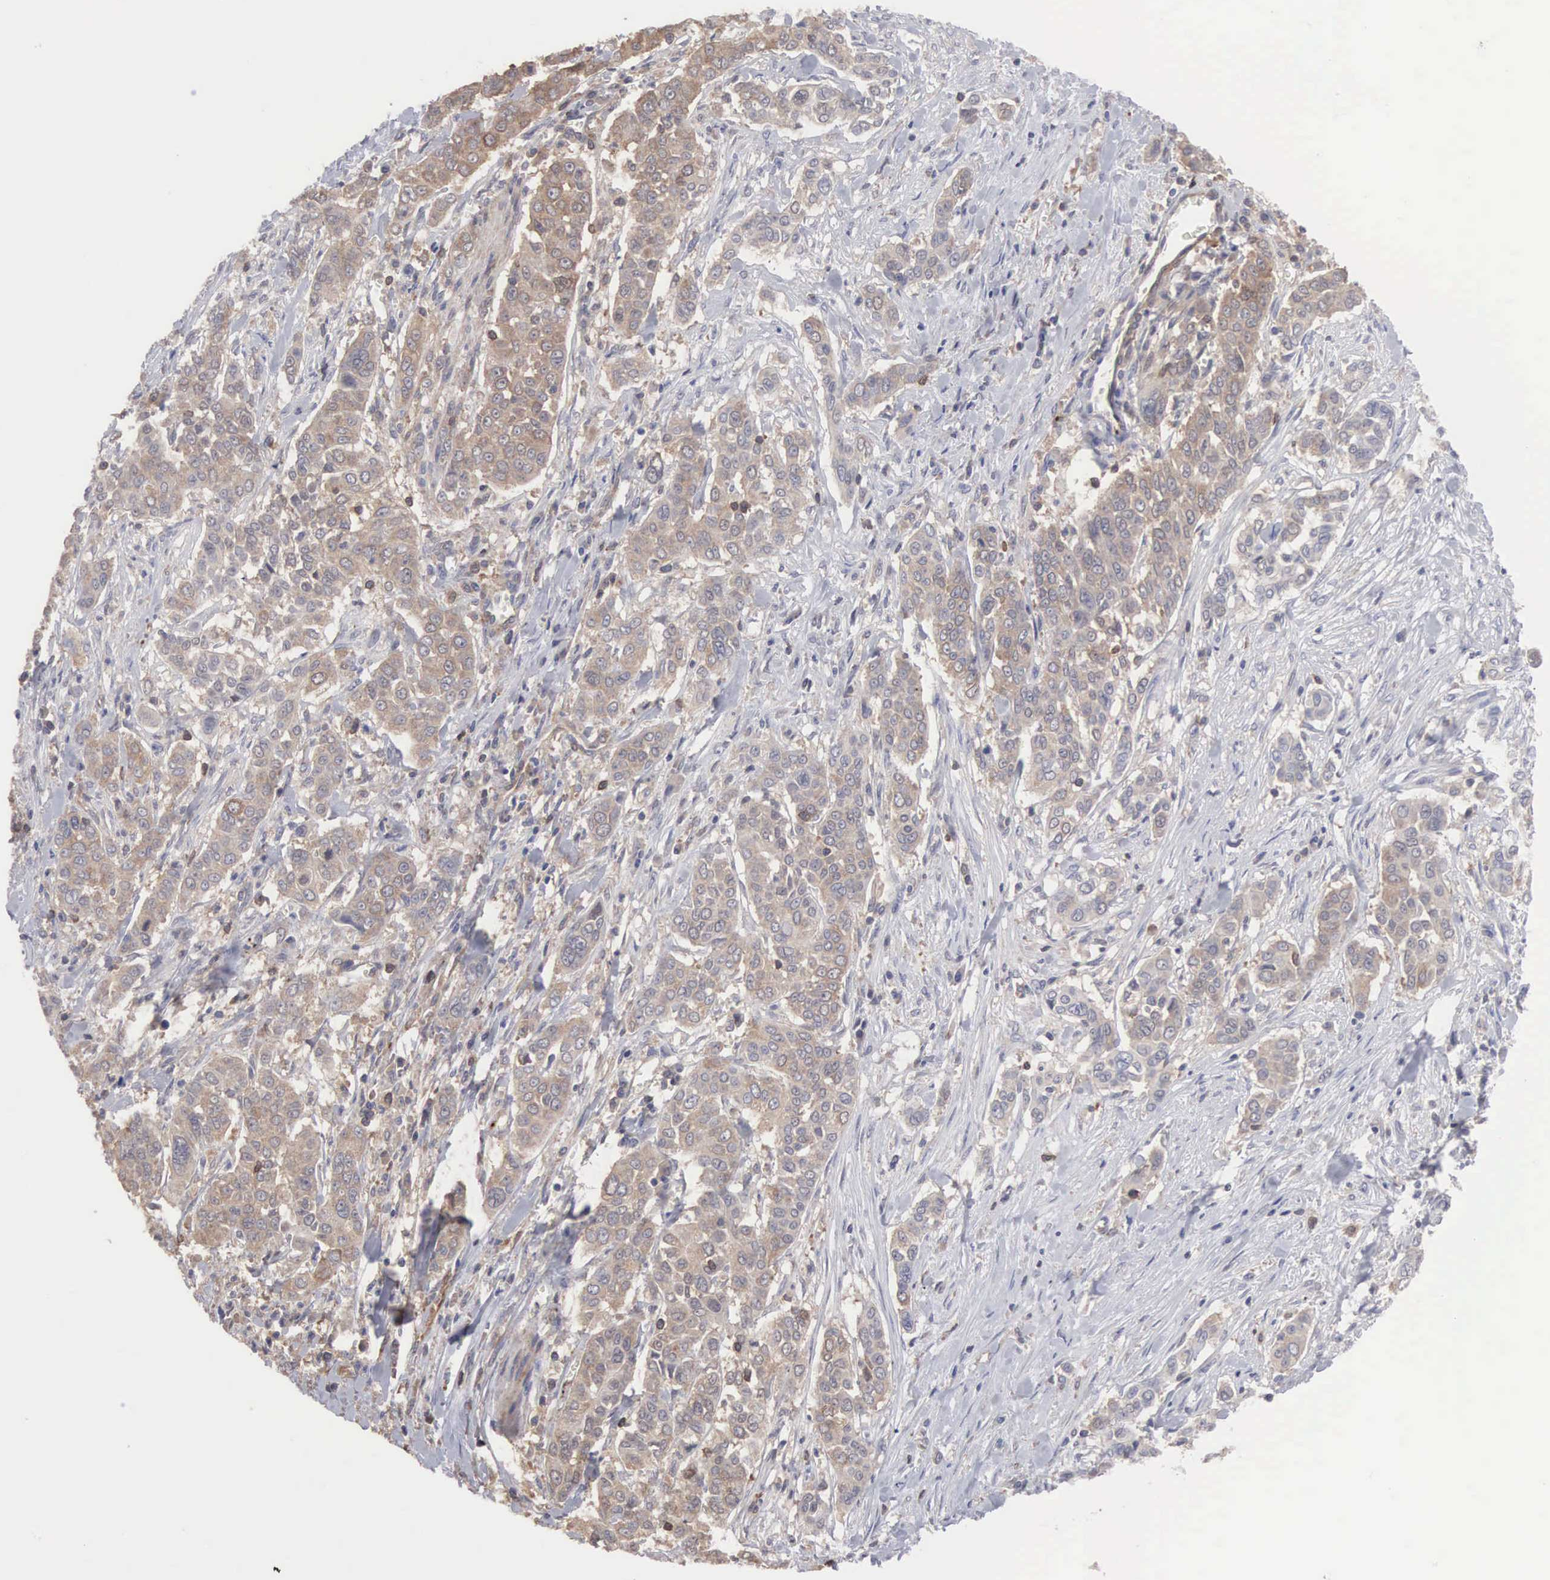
{"staining": {"intensity": "weak", "quantity": "25%-75%", "location": "cytoplasmic/membranous"}, "tissue": "pancreatic cancer", "cell_type": "Tumor cells", "image_type": "cancer", "snomed": [{"axis": "morphology", "description": "Adenocarcinoma, NOS"}, {"axis": "topography", "description": "Pancreas"}], "caption": "Immunohistochemical staining of adenocarcinoma (pancreatic) shows low levels of weak cytoplasmic/membranous protein expression in approximately 25%-75% of tumor cells.", "gene": "MTHFD1", "patient": {"sex": "female", "age": 52}}